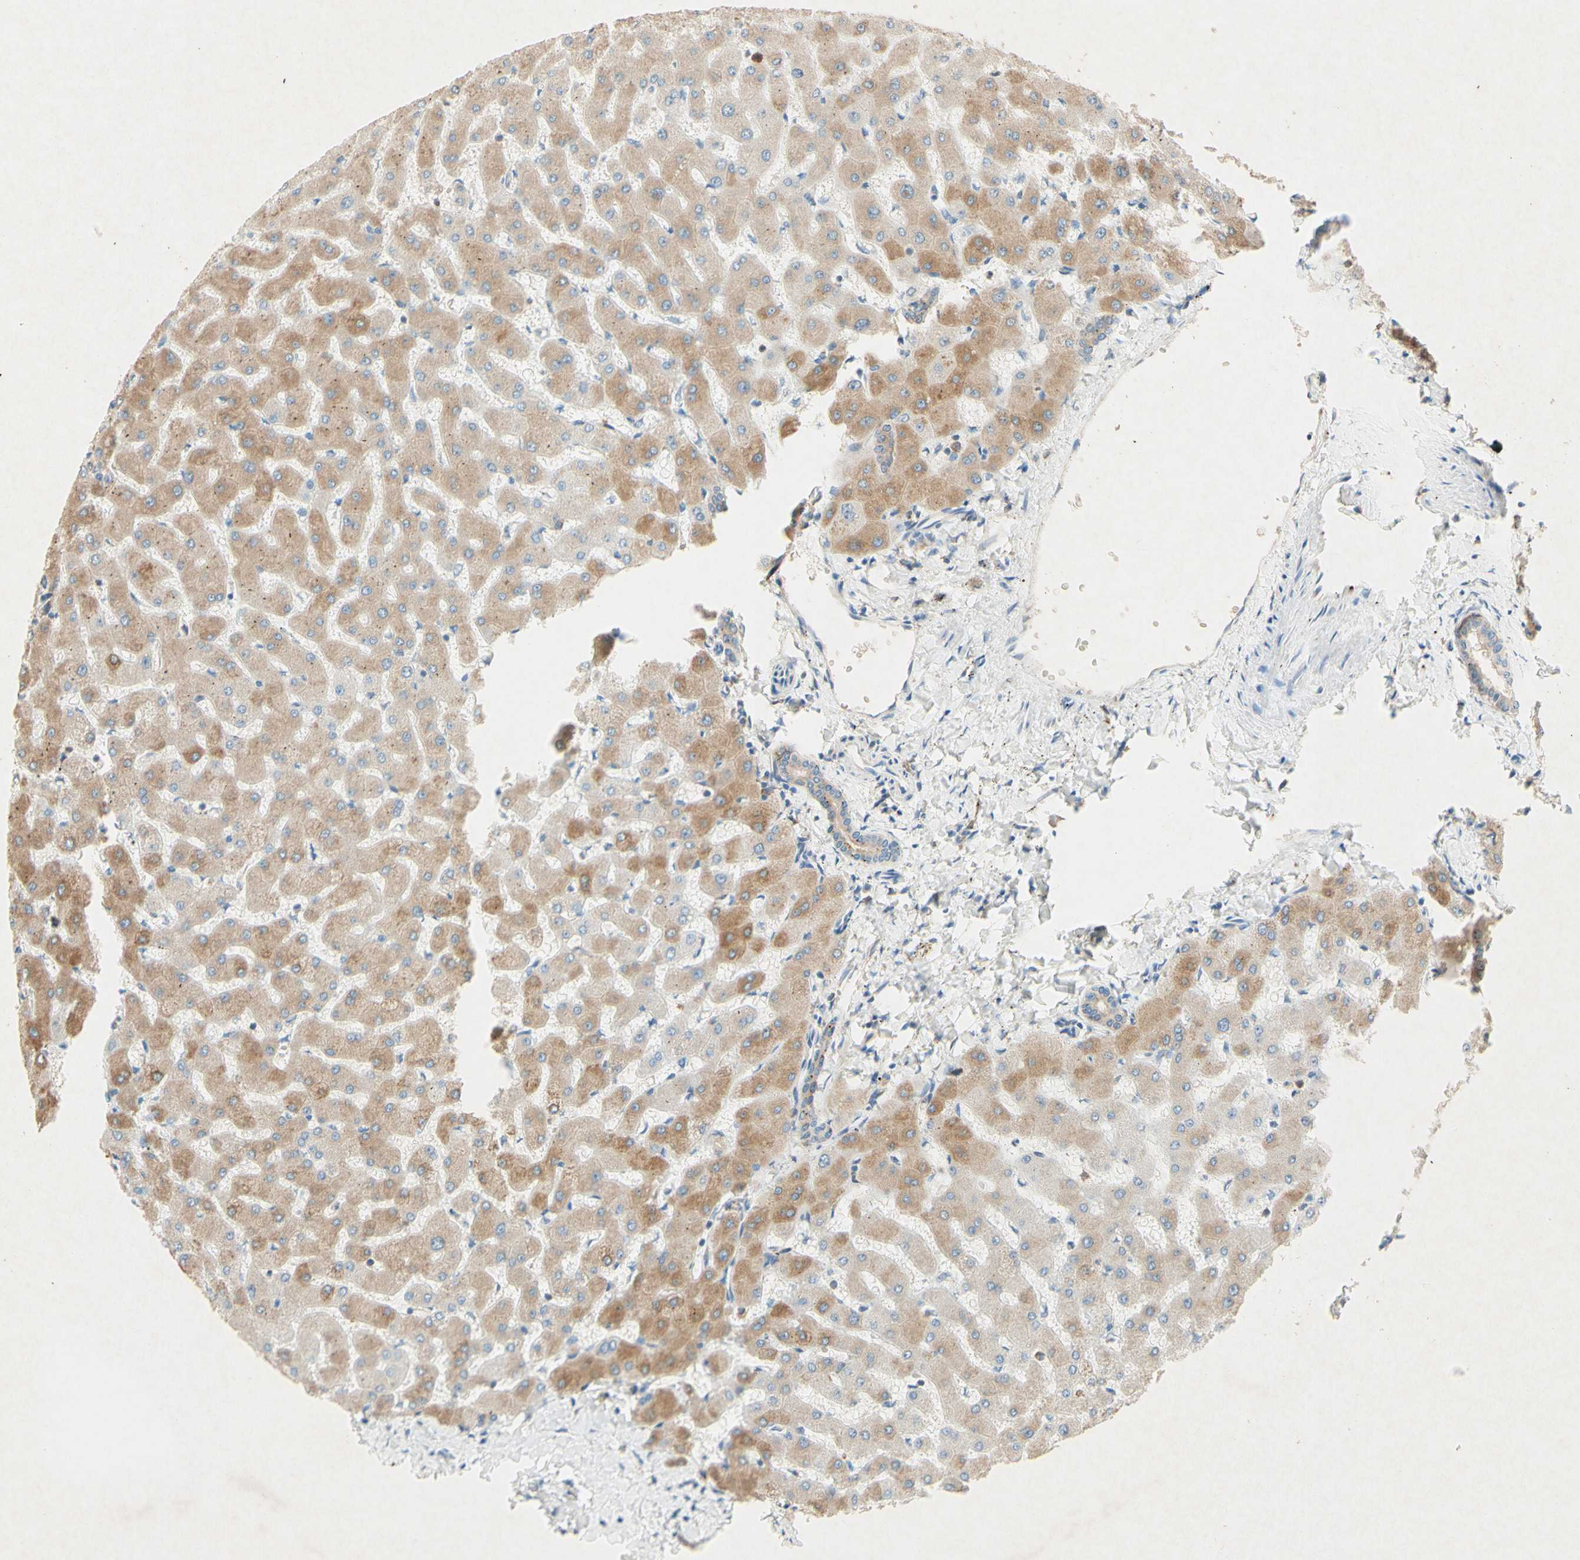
{"staining": {"intensity": "weak", "quantity": ">75%", "location": "cytoplasmic/membranous"}, "tissue": "liver", "cell_type": "Cholangiocytes", "image_type": "normal", "snomed": [{"axis": "morphology", "description": "Normal tissue, NOS"}, {"axis": "topography", "description": "Liver"}], "caption": "Cholangiocytes demonstrate low levels of weak cytoplasmic/membranous staining in approximately >75% of cells in normal human liver.", "gene": "PABPC1", "patient": {"sex": "female", "age": 63}}